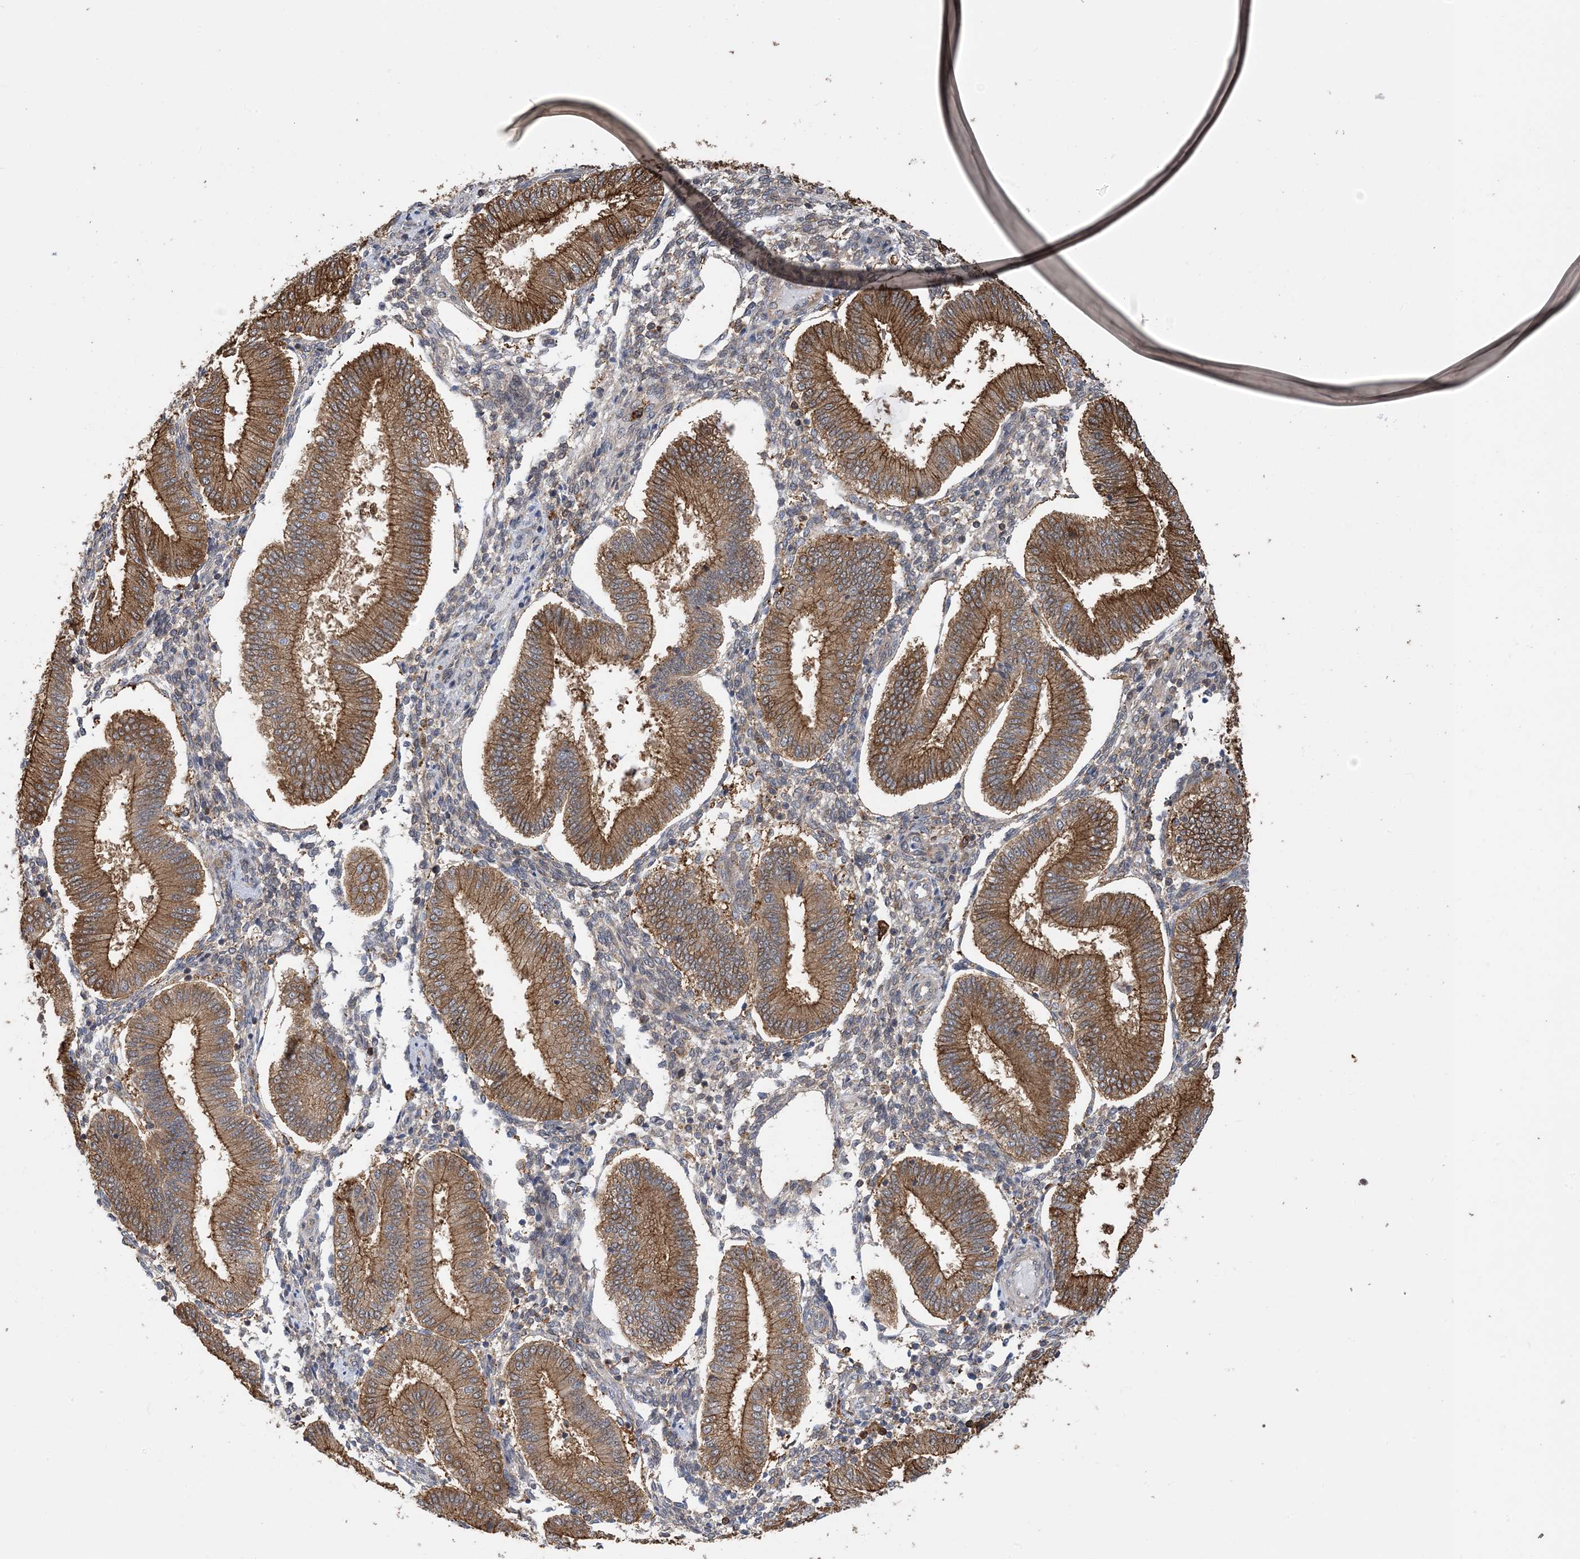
{"staining": {"intensity": "negative", "quantity": "none", "location": "none"}, "tissue": "endometrium", "cell_type": "Cells in endometrial stroma", "image_type": "normal", "snomed": [{"axis": "morphology", "description": "Normal tissue, NOS"}, {"axis": "topography", "description": "Endometrium"}], "caption": "This is a histopathology image of immunohistochemistry (IHC) staining of unremarkable endometrium, which shows no expression in cells in endometrial stroma.", "gene": "HS1BP3", "patient": {"sex": "female", "age": 39}}